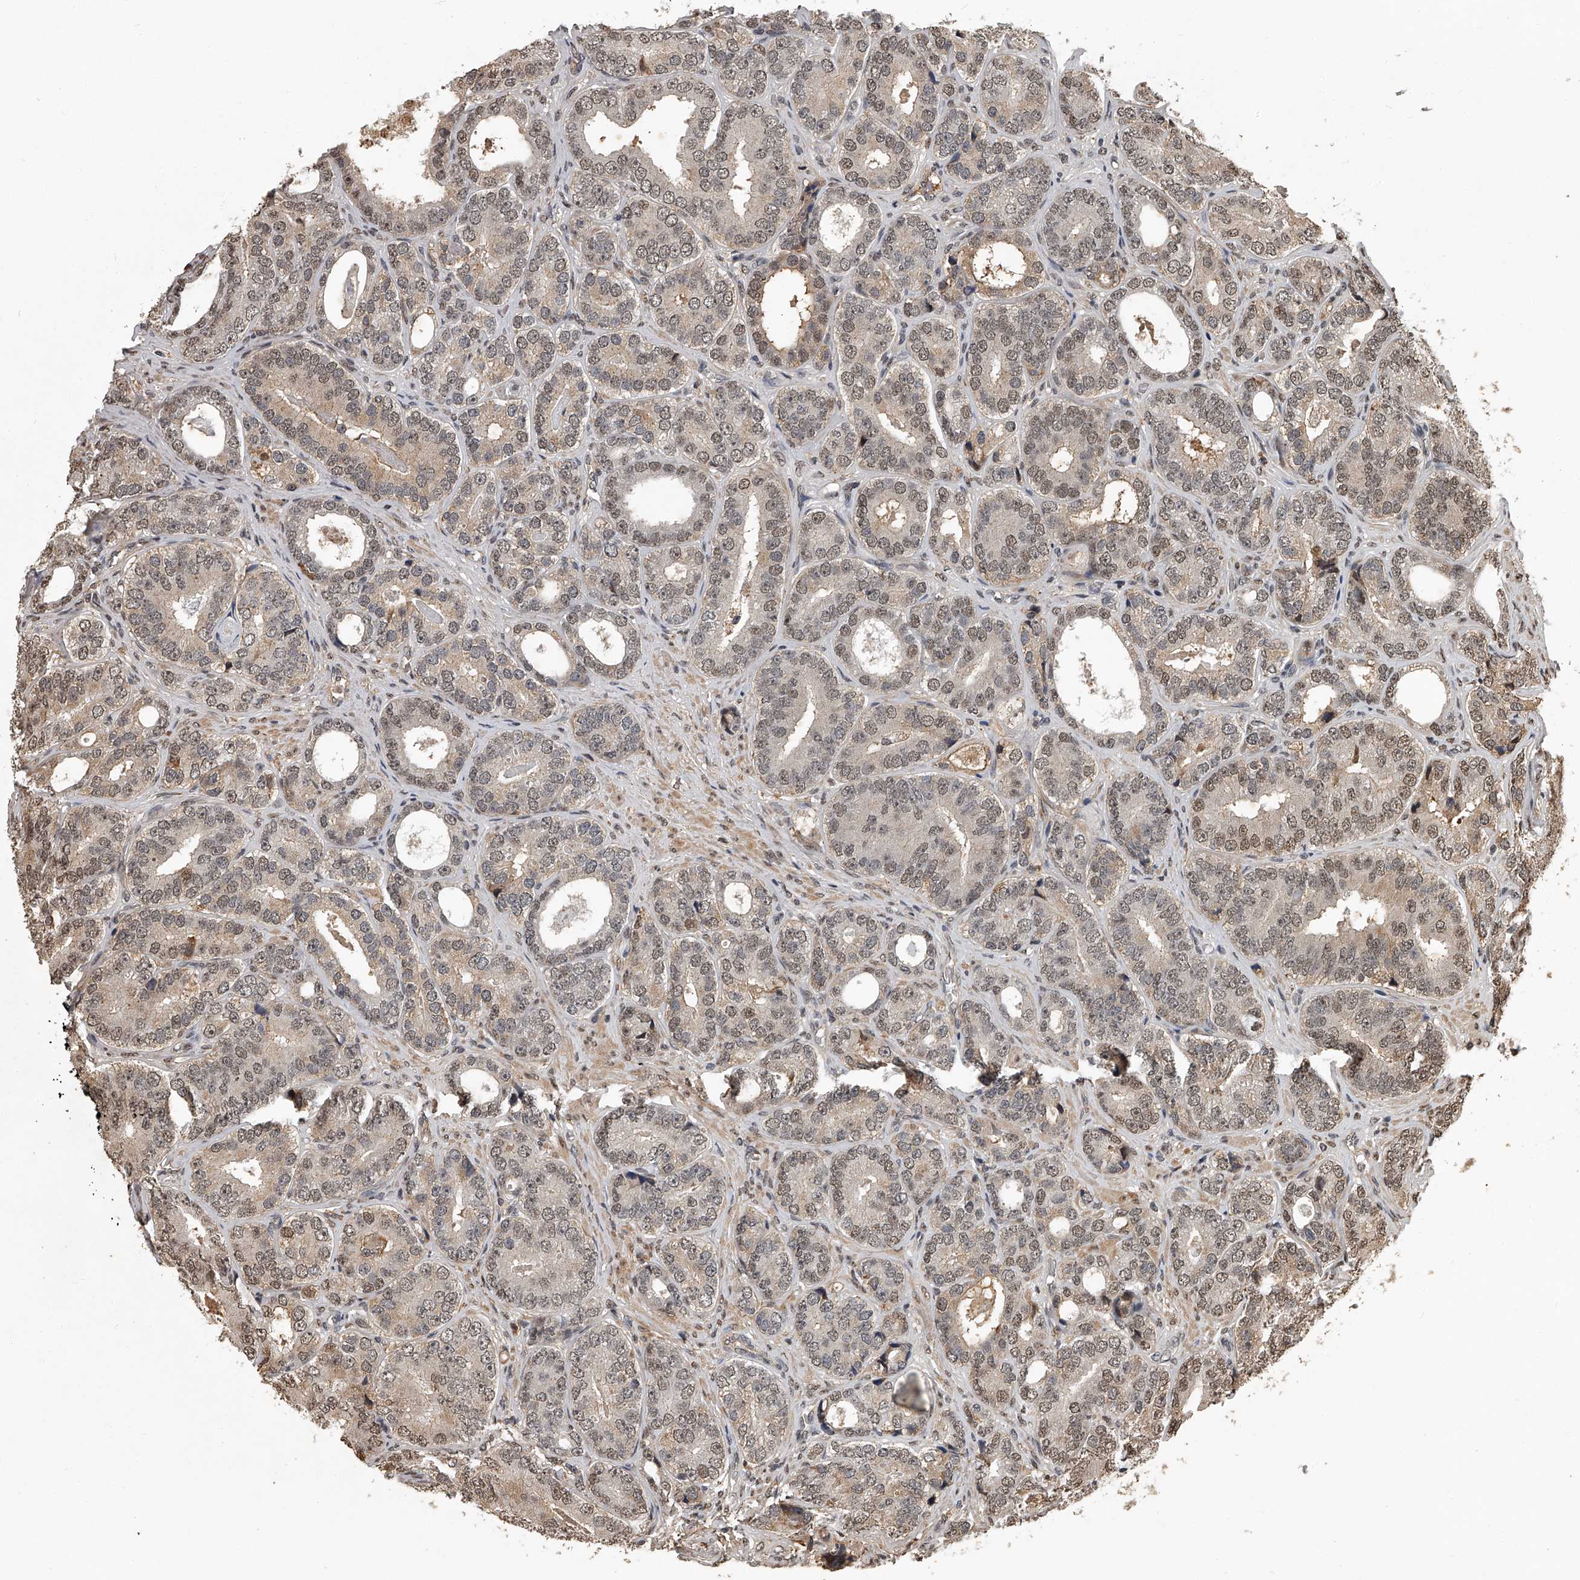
{"staining": {"intensity": "moderate", "quantity": "25%-75%", "location": "cytoplasmic/membranous,nuclear"}, "tissue": "prostate cancer", "cell_type": "Tumor cells", "image_type": "cancer", "snomed": [{"axis": "morphology", "description": "Adenocarcinoma, High grade"}, {"axis": "topography", "description": "Prostate"}], "caption": "Immunohistochemistry (IHC) (DAB) staining of prostate cancer displays moderate cytoplasmic/membranous and nuclear protein expression in approximately 25%-75% of tumor cells.", "gene": "PLEKHG1", "patient": {"sex": "male", "age": 56}}